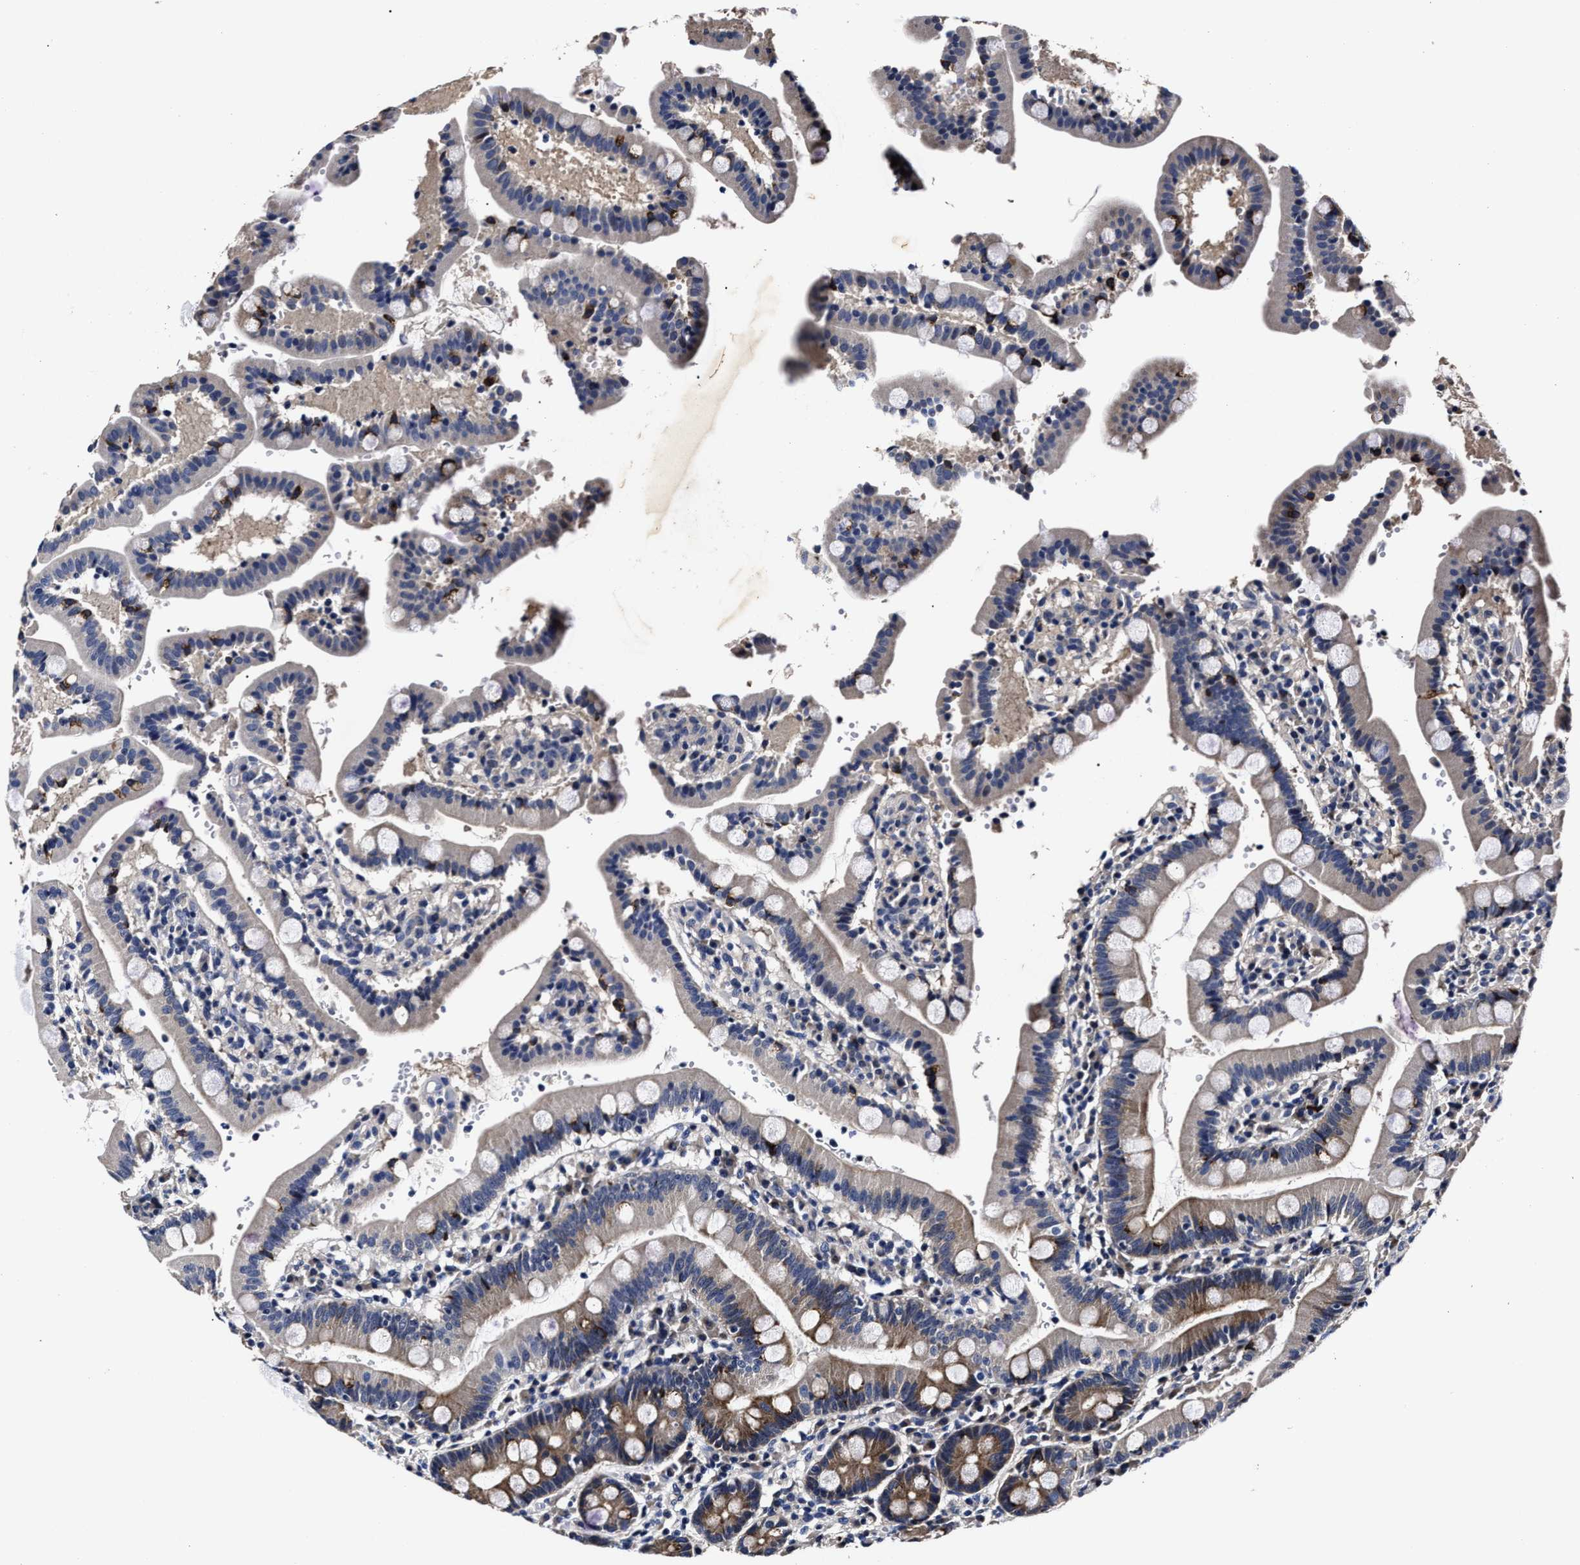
{"staining": {"intensity": "moderate", "quantity": ">75%", "location": "cytoplasmic/membranous"}, "tissue": "duodenum", "cell_type": "Glandular cells", "image_type": "normal", "snomed": [{"axis": "morphology", "description": "Normal tissue, NOS"}, {"axis": "topography", "description": "Small intestine, NOS"}], "caption": "Immunohistochemistry (IHC) histopathology image of normal human duodenum stained for a protein (brown), which shows medium levels of moderate cytoplasmic/membranous positivity in about >75% of glandular cells.", "gene": "OLFML2A", "patient": {"sex": "female", "age": 71}}